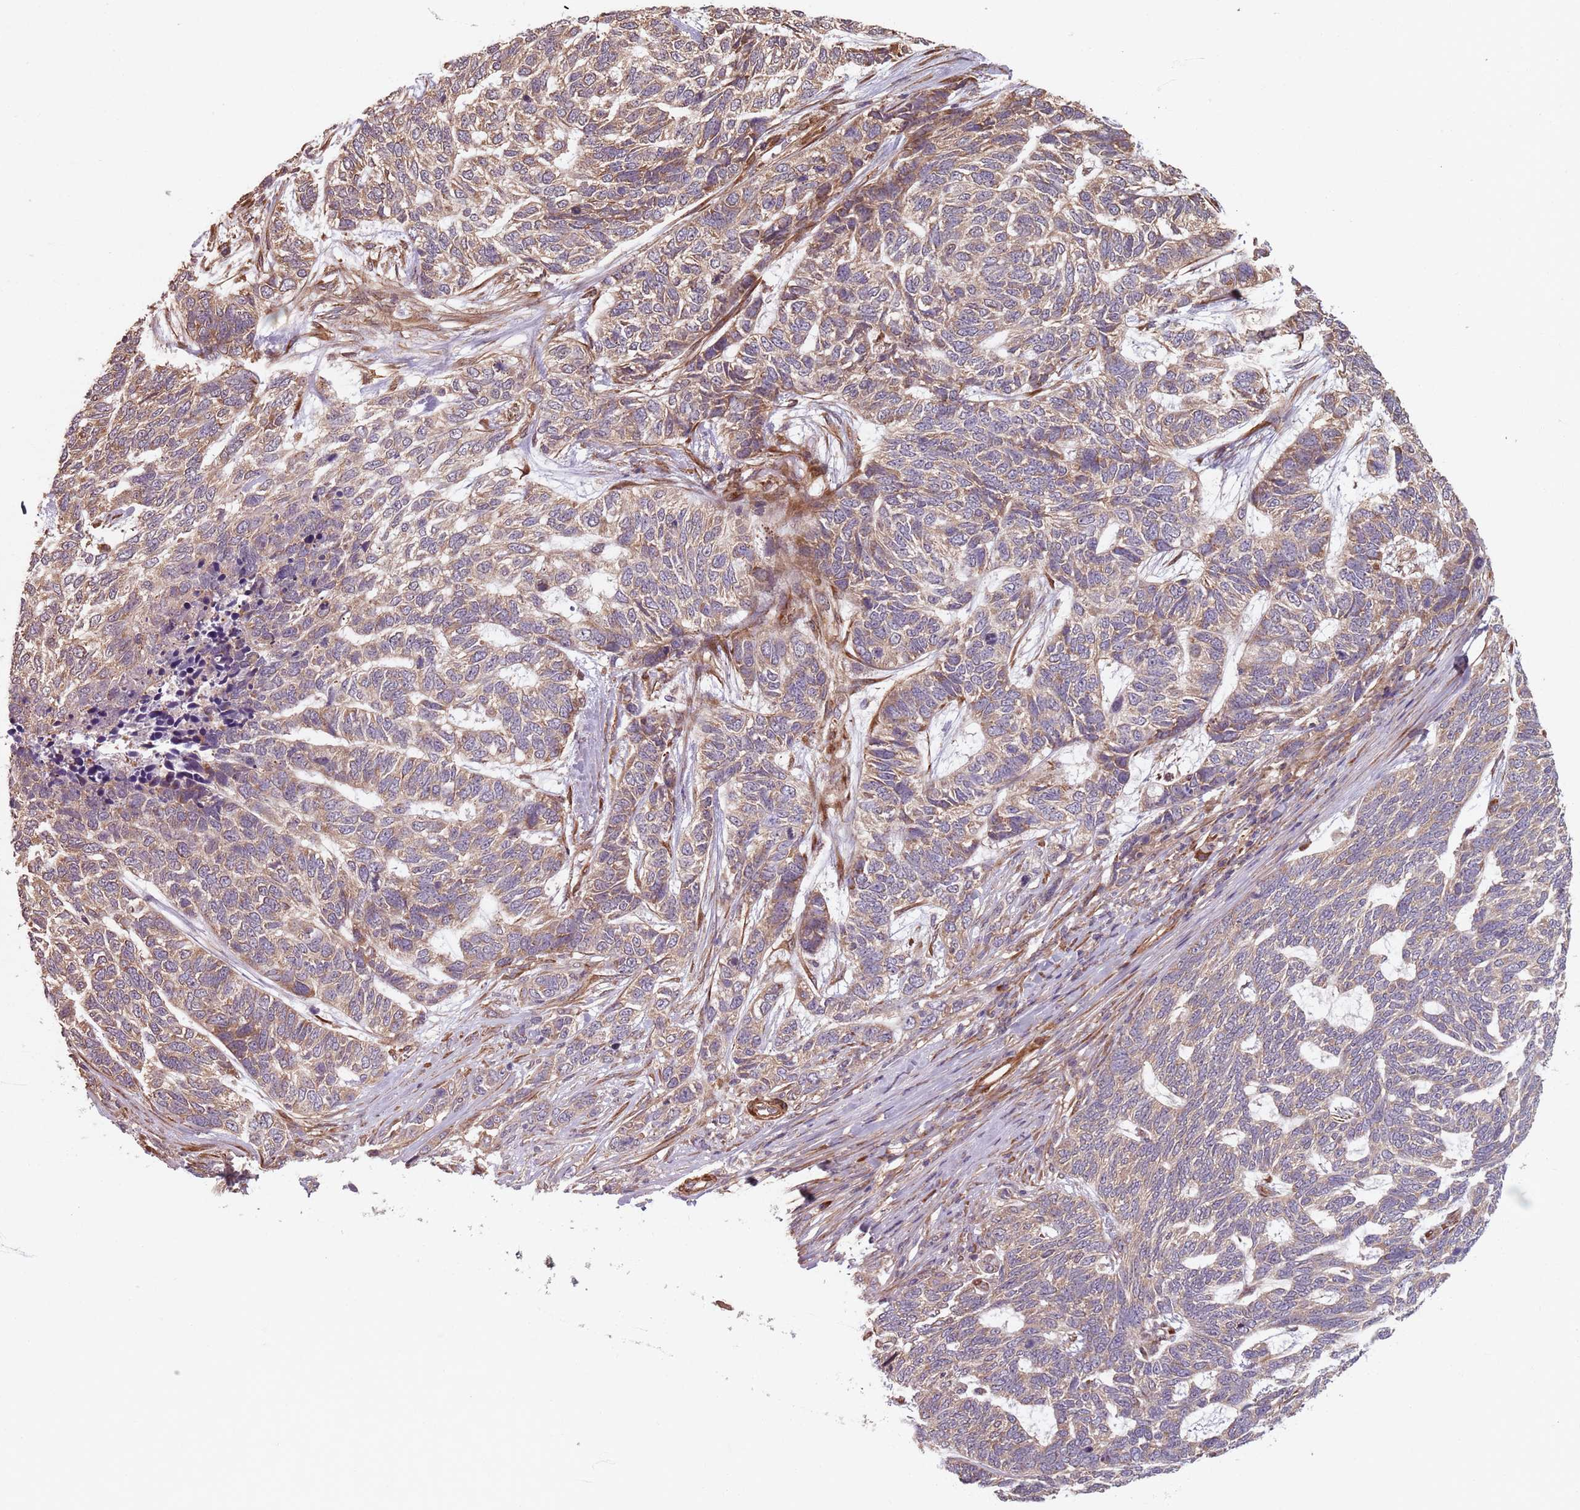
{"staining": {"intensity": "weak", "quantity": ">75%", "location": "cytoplasmic/membranous"}, "tissue": "skin cancer", "cell_type": "Tumor cells", "image_type": "cancer", "snomed": [{"axis": "morphology", "description": "Basal cell carcinoma"}, {"axis": "topography", "description": "Skin"}], "caption": "DAB immunohistochemical staining of skin cancer shows weak cytoplasmic/membranous protein staining in approximately >75% of tumor cells.", "gene": "NOTCH3", "patient": {"sex": "female", "age": 65}}